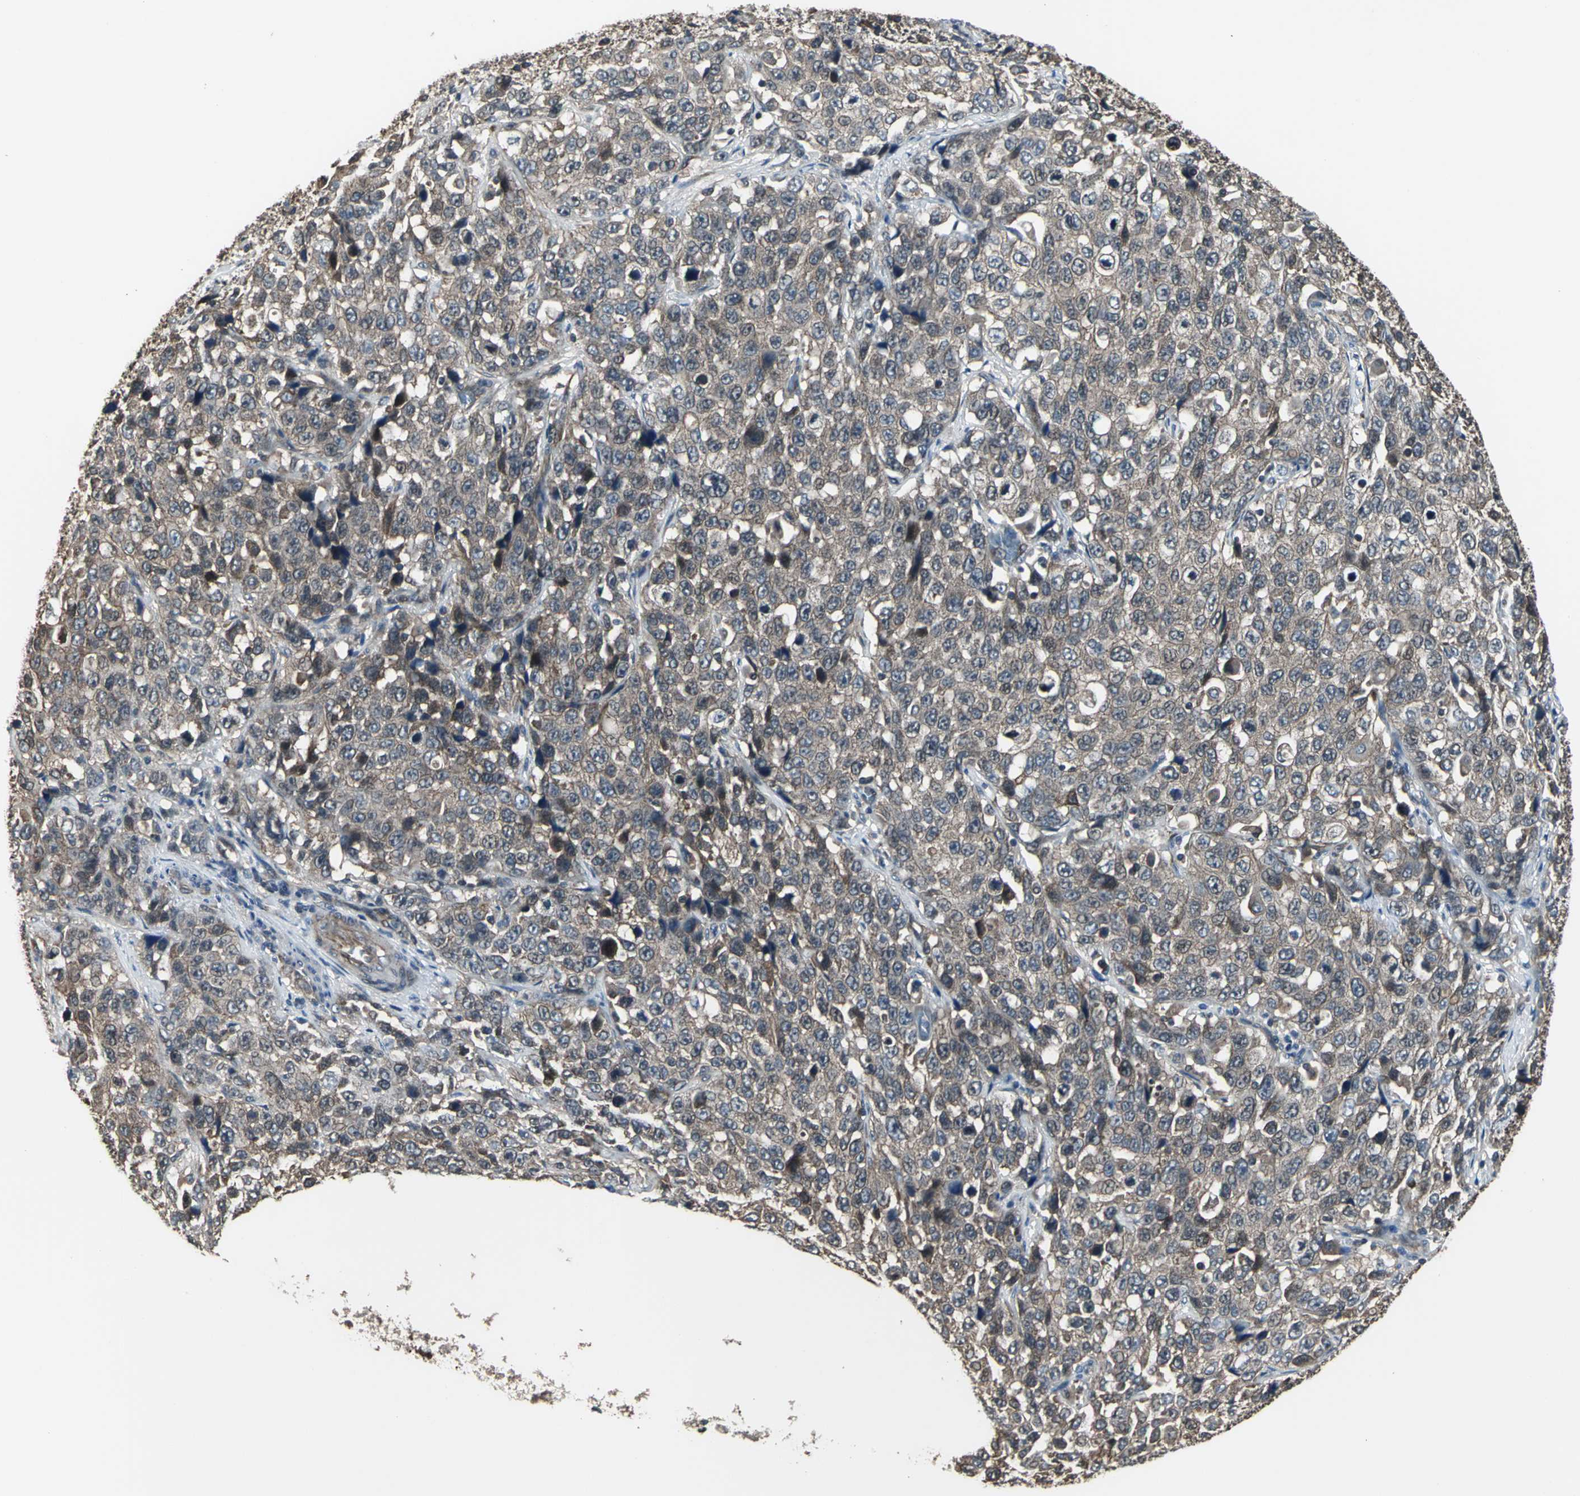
{"staining": {"intensity": "moderate", "quantity": "25%-75%", "location": "cytoplasmic/membranous"}, "tissue": "stomach cancer", "cell_type": "Tumor cells", "image_type": "cancer", "snomed": [{"axis": "morphology", "description": "Normal tissue, NOS"}, {"axis": "morphology", "description": "Adenocarcinoma, NOS"}, {"axis": "topography", "description": "Stomach"}], "caption": "This micrograph displays stomach cancer stained with IHC to label a protein in brown. The cytoplasmic/membranous of tumor cells show moderate positivity for the protein. Nuclei are counter-stained blue.", "gene": "PFDN1", "patient": {"sex": "male", "age": 48}}